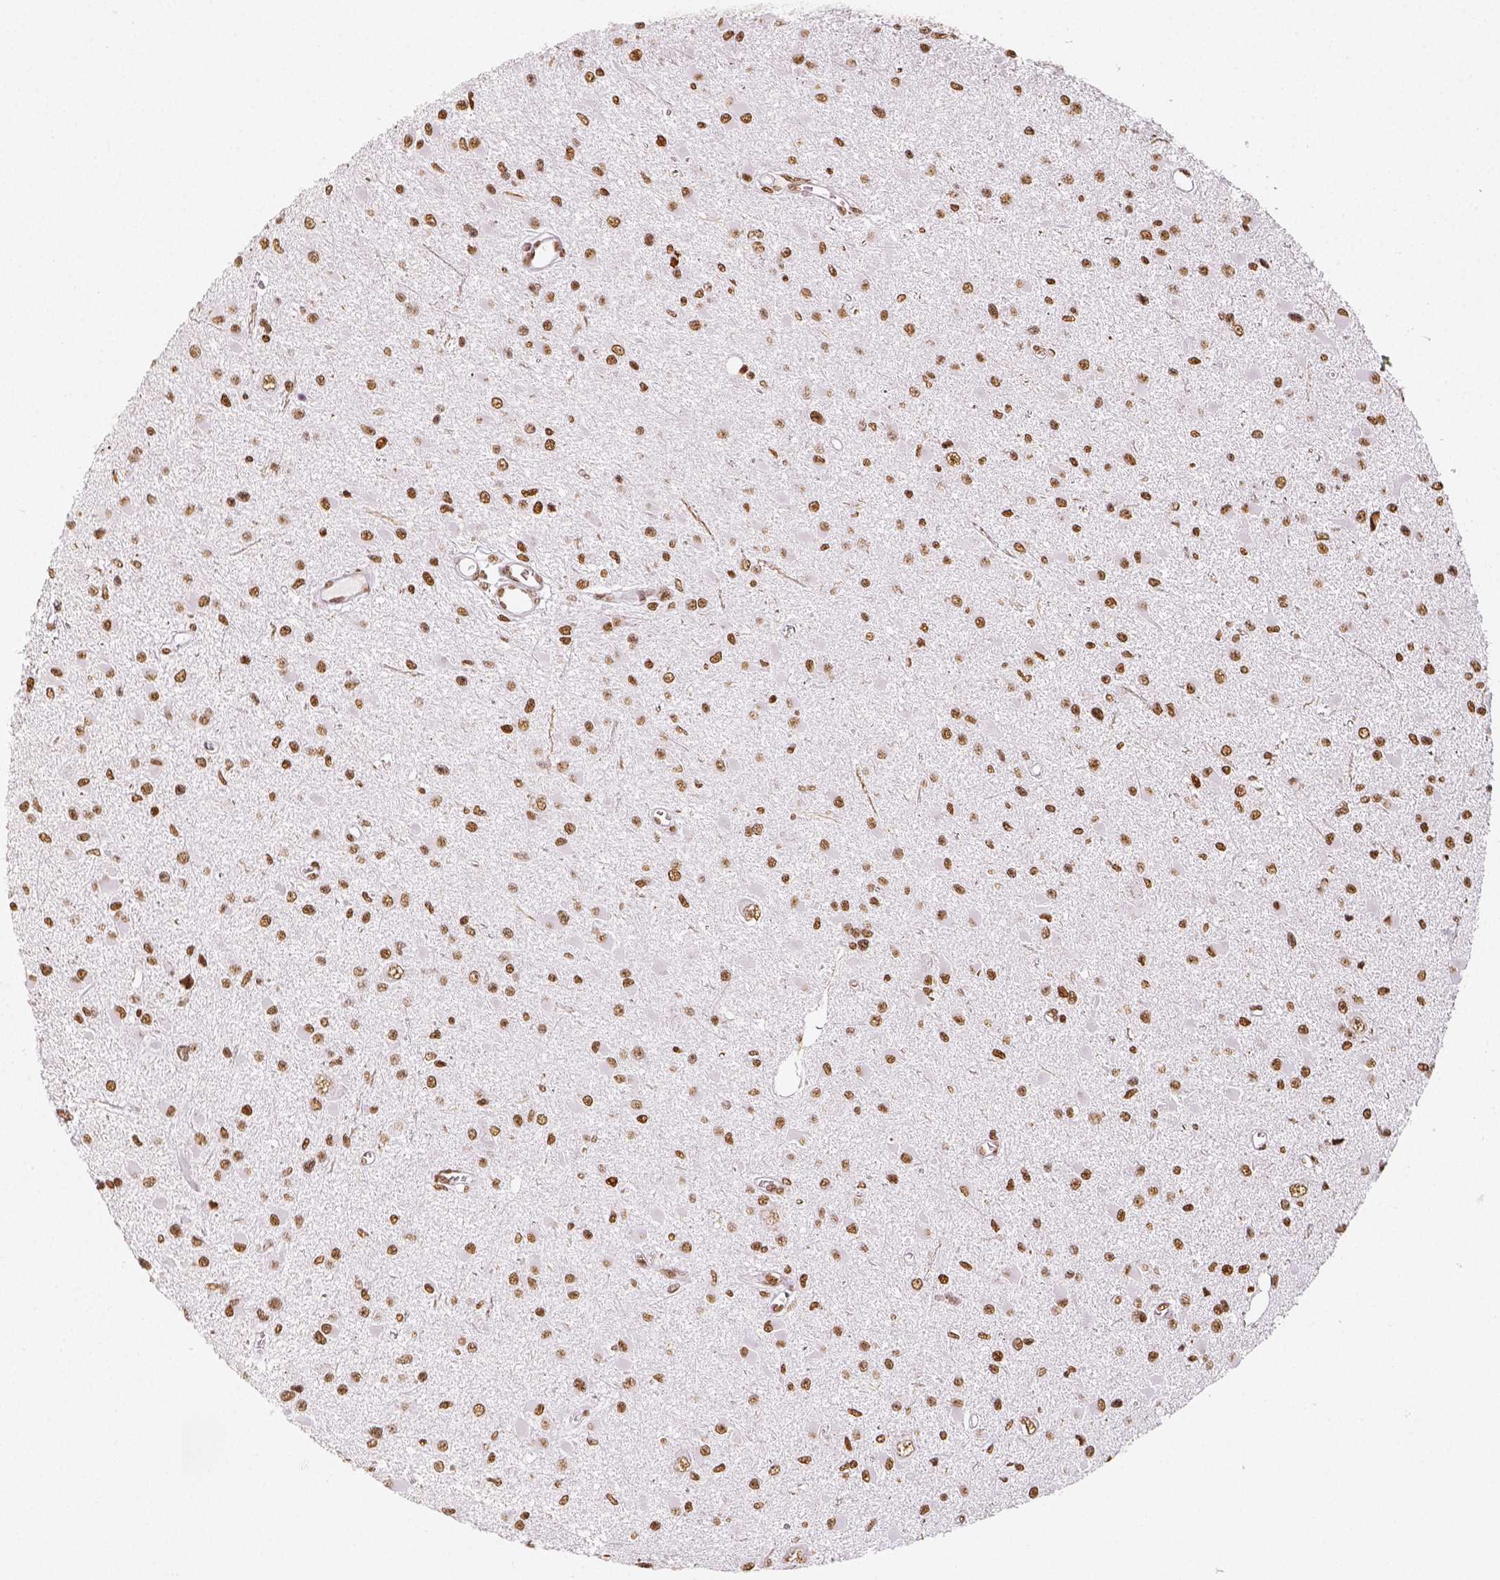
{"staining": {"intensity": "moderate", "quantity": ">75%", "location": "nuclear"}, "tissue": "glioma", "cell_type": "Tumor cells", "image_type": "cancer", "snomed": [{"axis": "morphology", "description": "Glioma, malignant, High grade"}, {"axis": "topography", "description": "Brain"}], "caption": "This is a micrograph of IHC staining of malignant glioma (high-grade), which shows moderate positivity in the nuclear of tumor cells.", "gene": "KDM5B", "patient": {"sex": "male", "age": 54}}